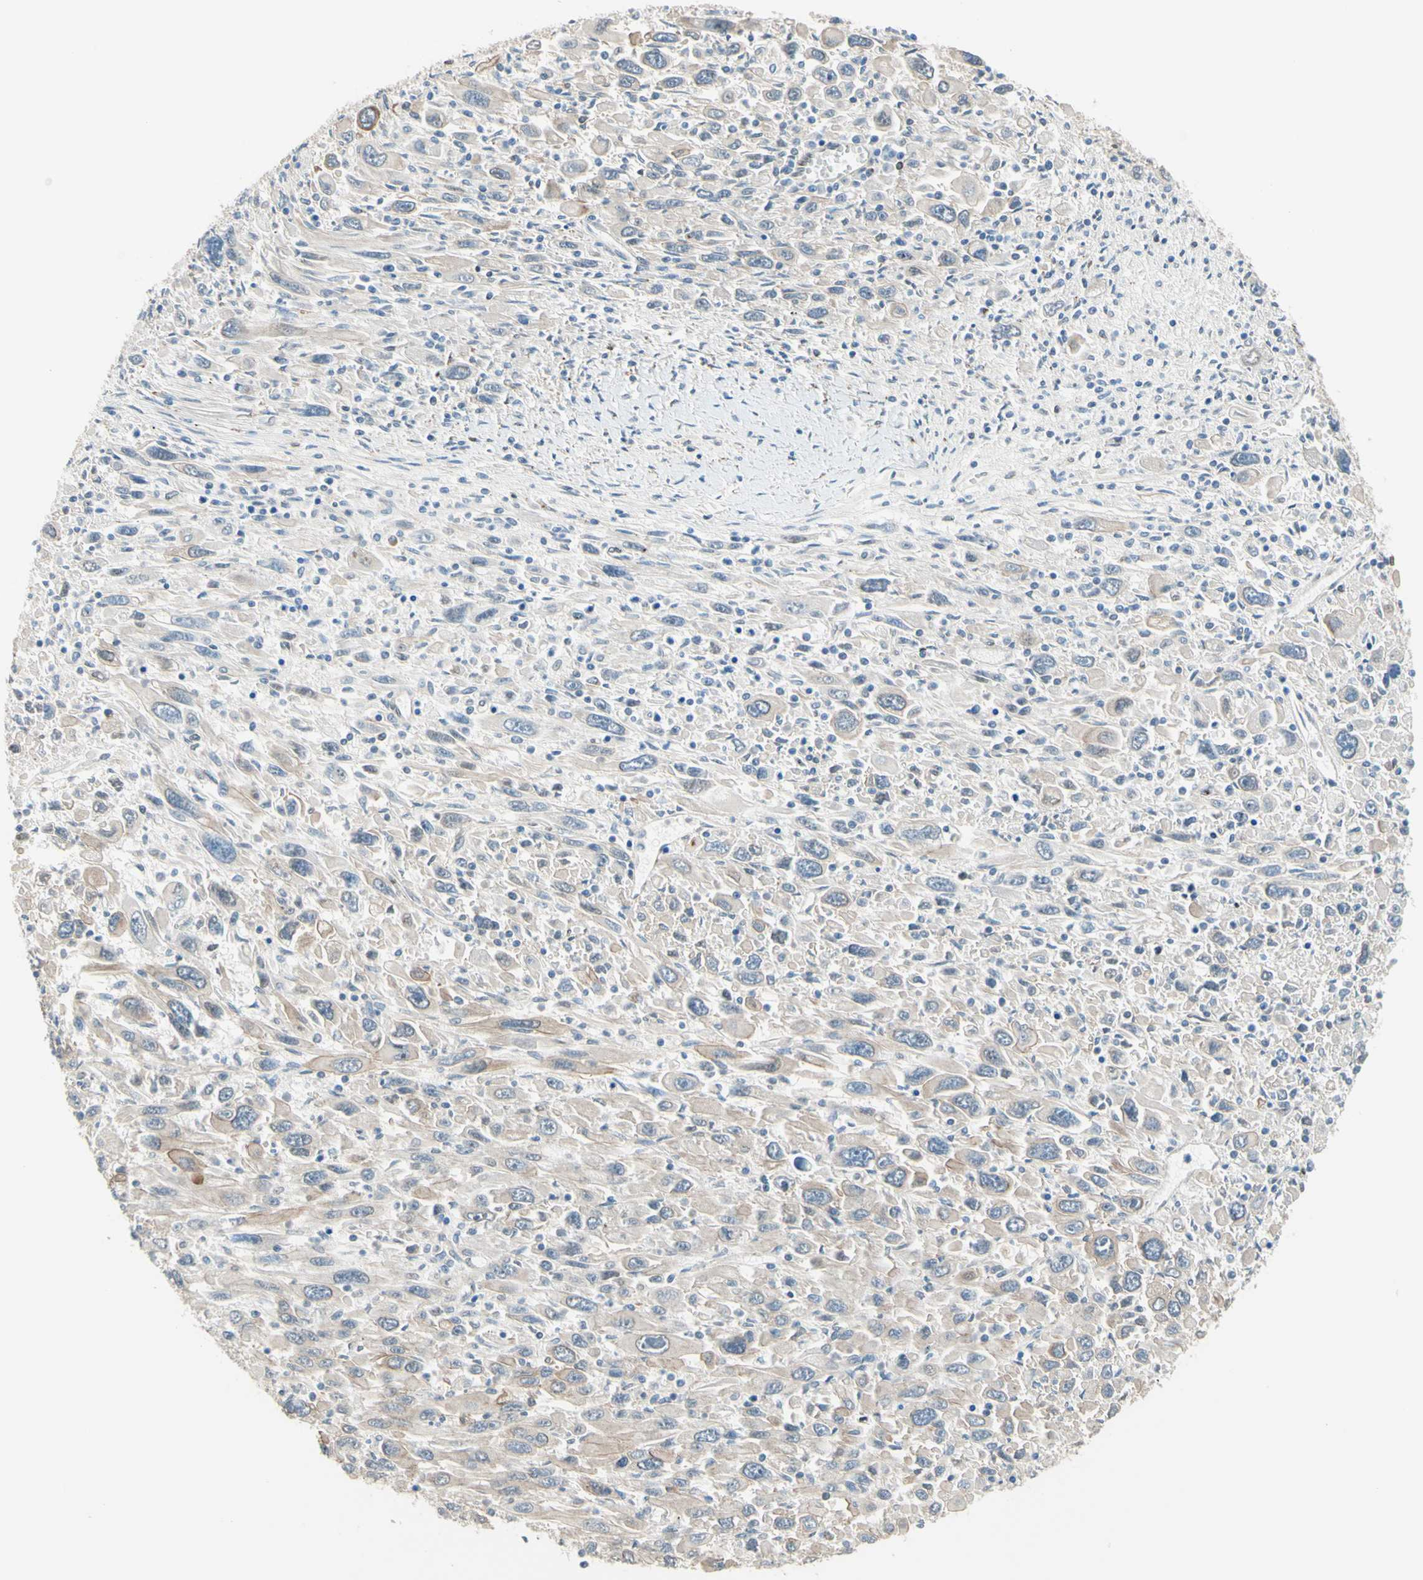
{"staining": {"intensity": "weak", "quantity": "25%-75%", "location": "cytoplasmic/membranous"}, "tissue": "melanoma", "cell_type": "Tumor cells", "image_type": "cancer", "snomed": [{"axis": "morphology", "description": "Malignant melanoma, Metastatic site"}, {"axis": "topography", "description": "Skin"}], "caption": "Brown immunohistochemical staining in human melanoma exhibits weak cytoplasmic/membranous expression in approximately 25%-75% of tumor cells. (DAB (3,3'-diaminobenzidine) = brown stain, brightfield microscopy at high magnification).", "gene": "TRAF2", "patient": {"sex": "female", "age": 56}}